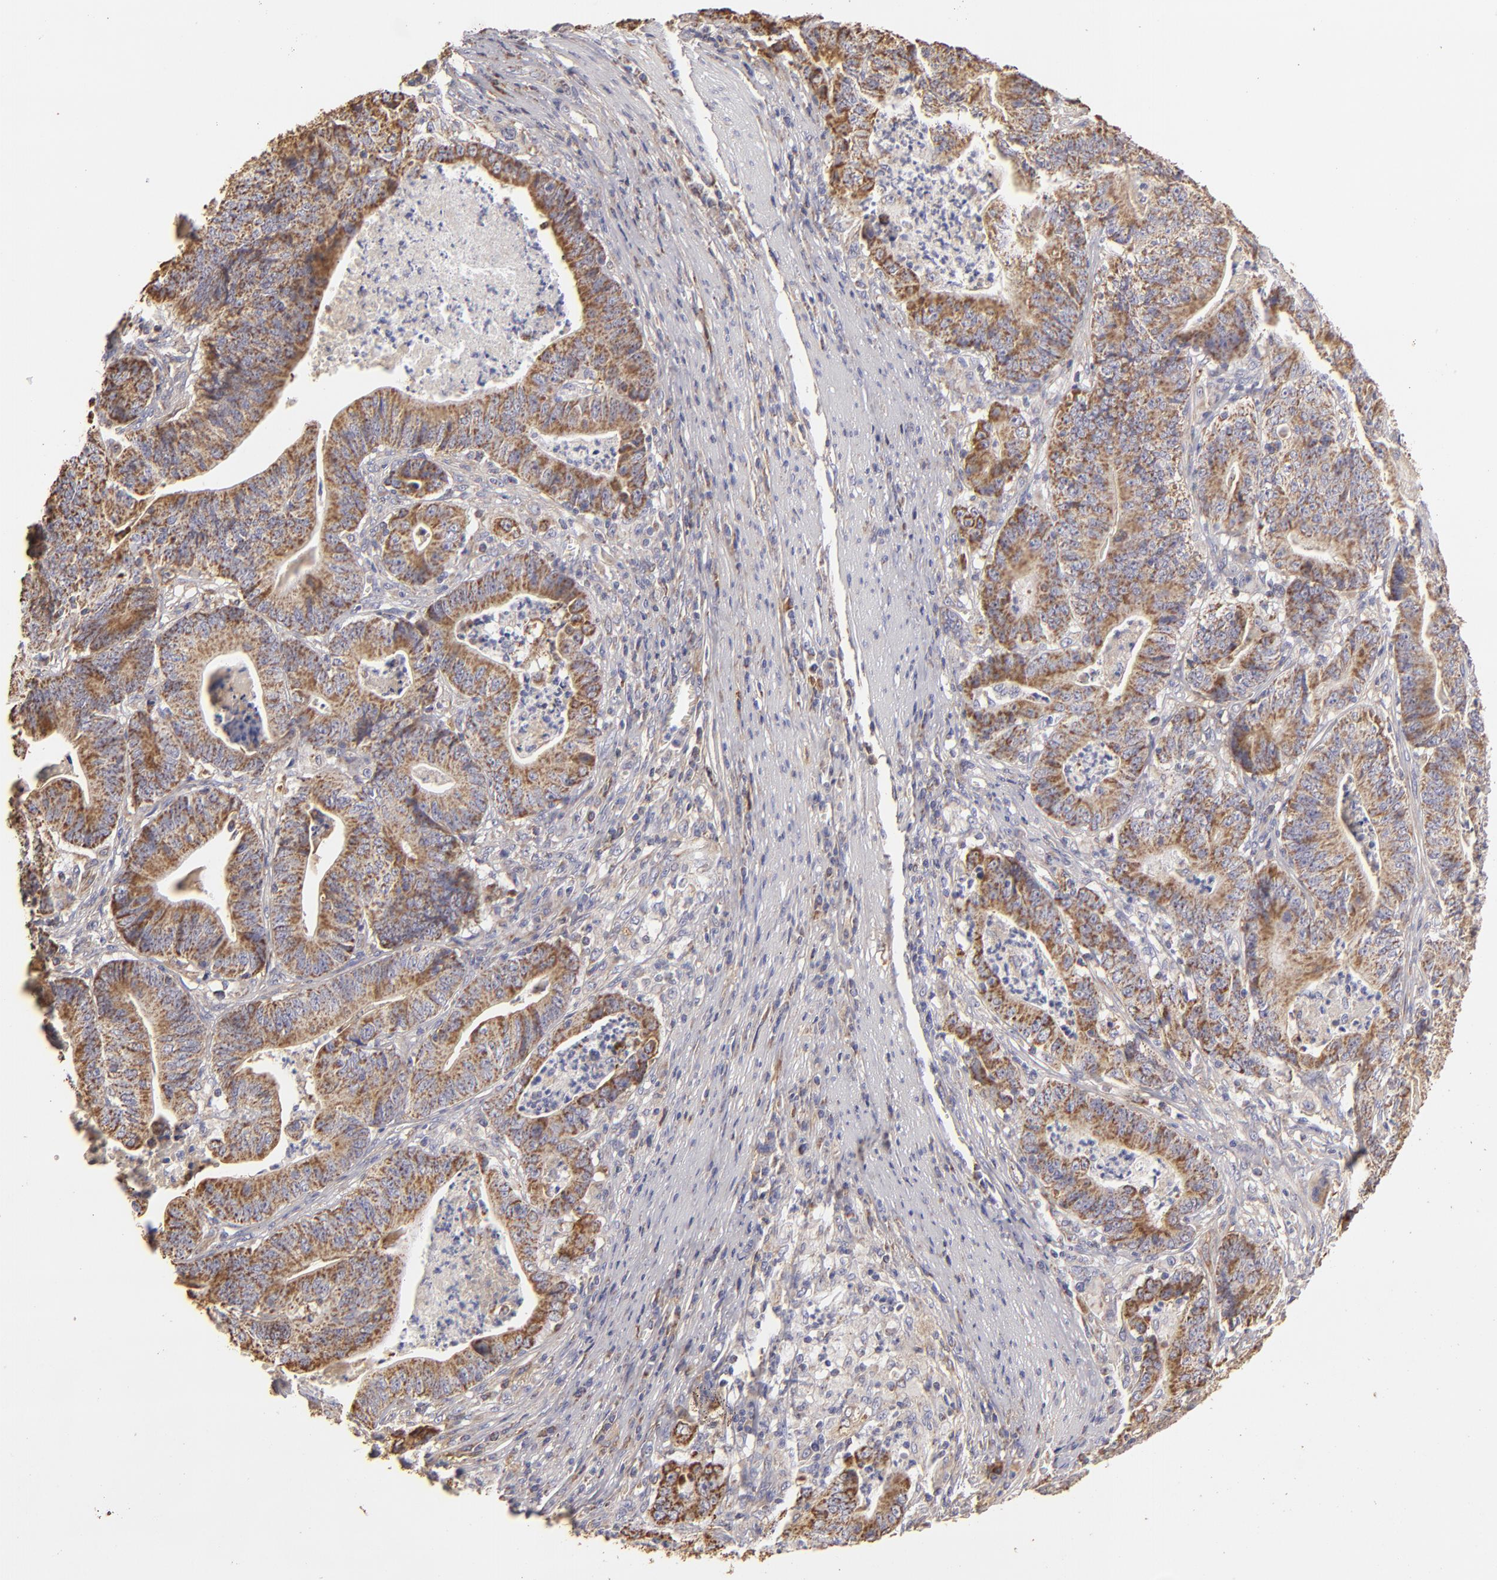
{"staining": {"intensity": "moderate", "quantity": ">75%", "location": "cytoplasmic/membranous"}, "tissue": "stomach cancer", "cell_type": "Tumor cells", "image_type": "cancer", "snomed": [{"axis": "morphology", "description": "Adenocarcinoma, NOS"}, {"axis": "topography", "description": "Stomach, lower"}], "caption": "Moderate cytoplasmic/membranous staining is identified in about >75% of tumor cells in stomach cancer (adenocarcinoma).", "gene": "CFB", "patient": {"sex": "female", "age": 86}}